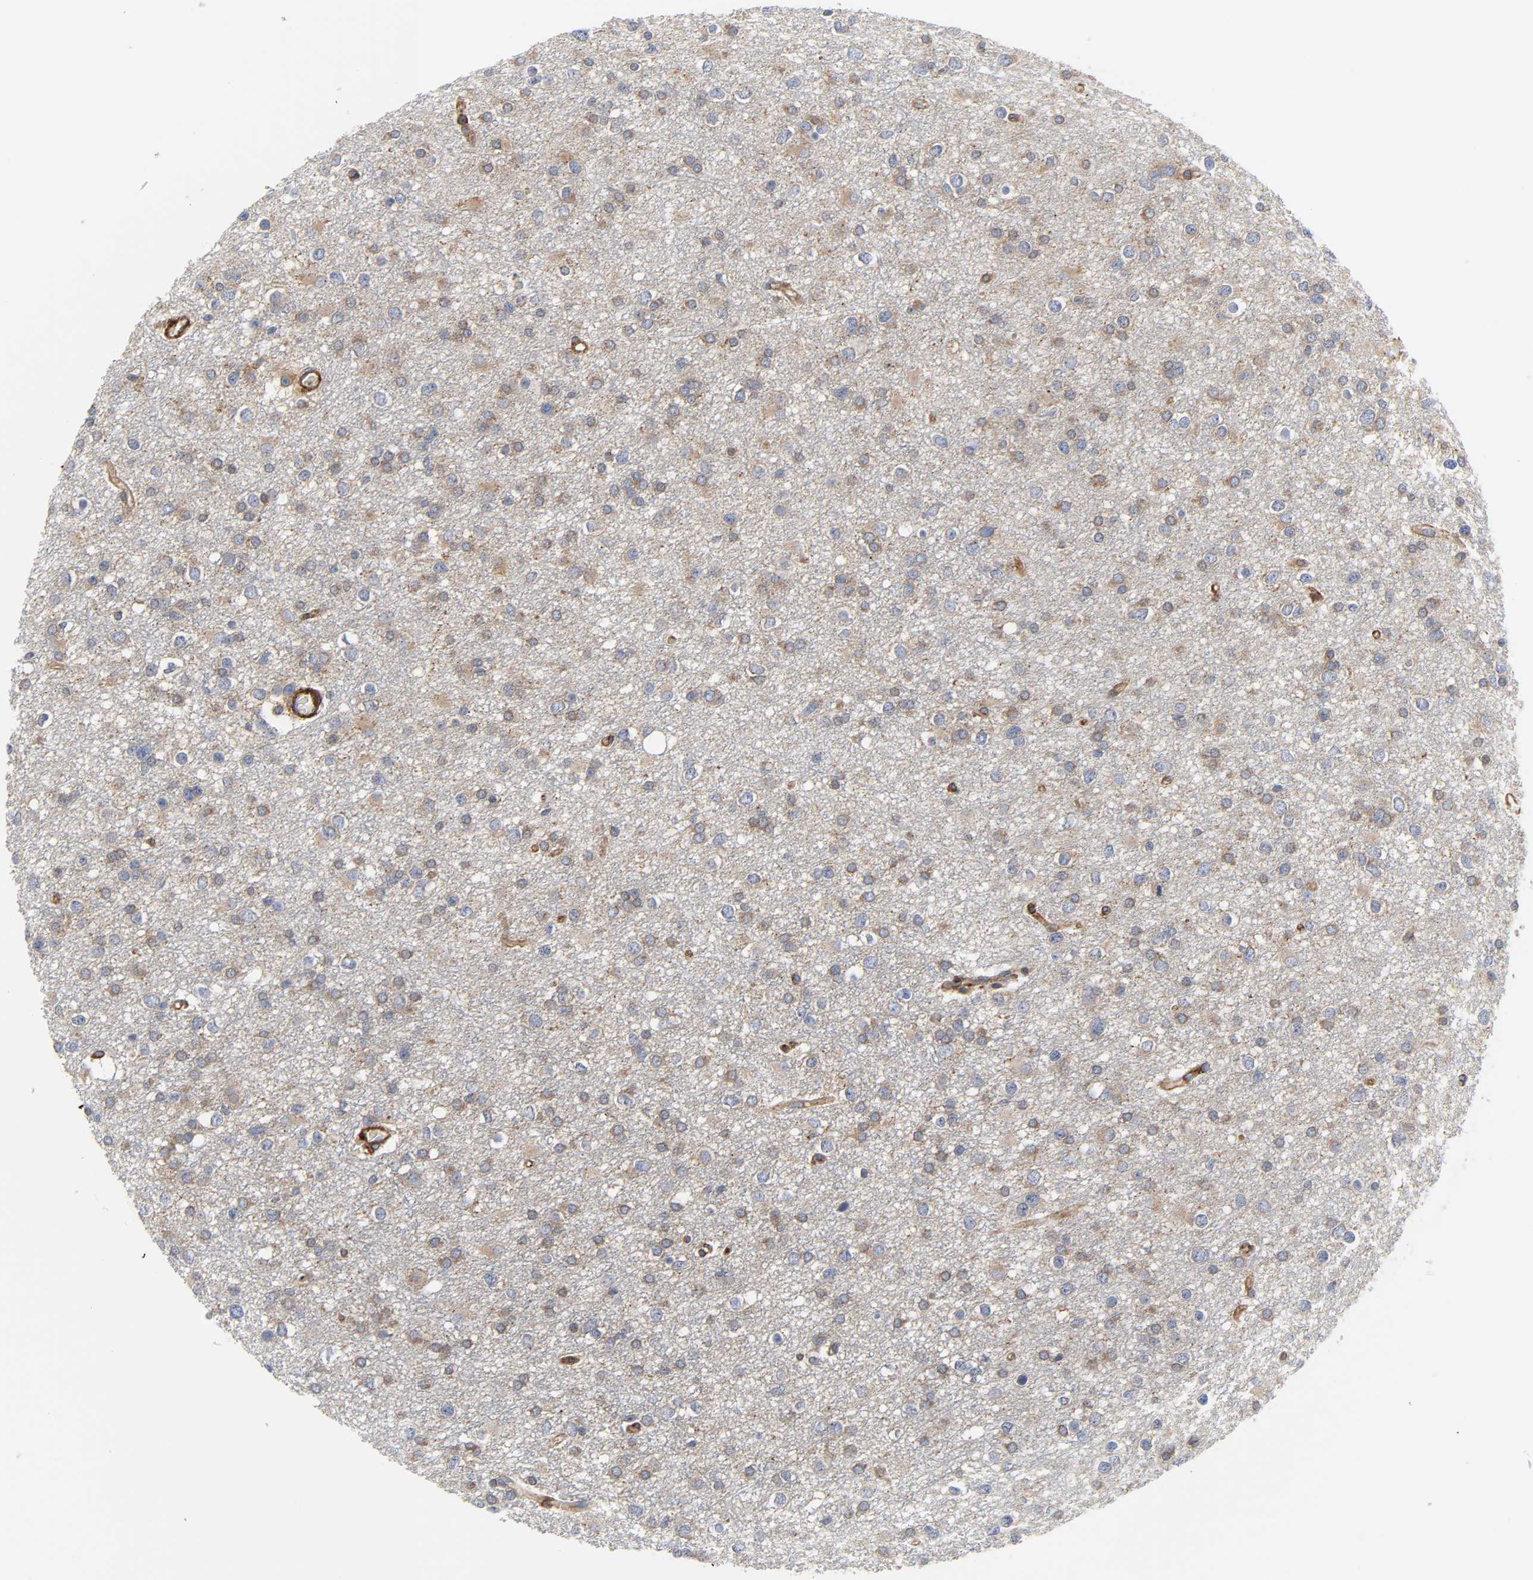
{"staining": {"intensity": "weak", "quantity": "25%-75%", "location": "cytoplasmic/membranous"}, "tissue": "glioma", "cell_type": "Tumor cells", "image_type": "cancer", "snomed": [{"axis": "morphology", "description": "Glioma, malignant, Low grade"}, {"axis": "topography", "description": "Brain"}], "caption": "Protein staining shows weak cytoplasmic/membranous positivity in approximately 25%-75% of tumor cells in malignant glioma (low-grade).", "gene": "ARHGAP1", "patient": {"sex": "male", "age": 42}}